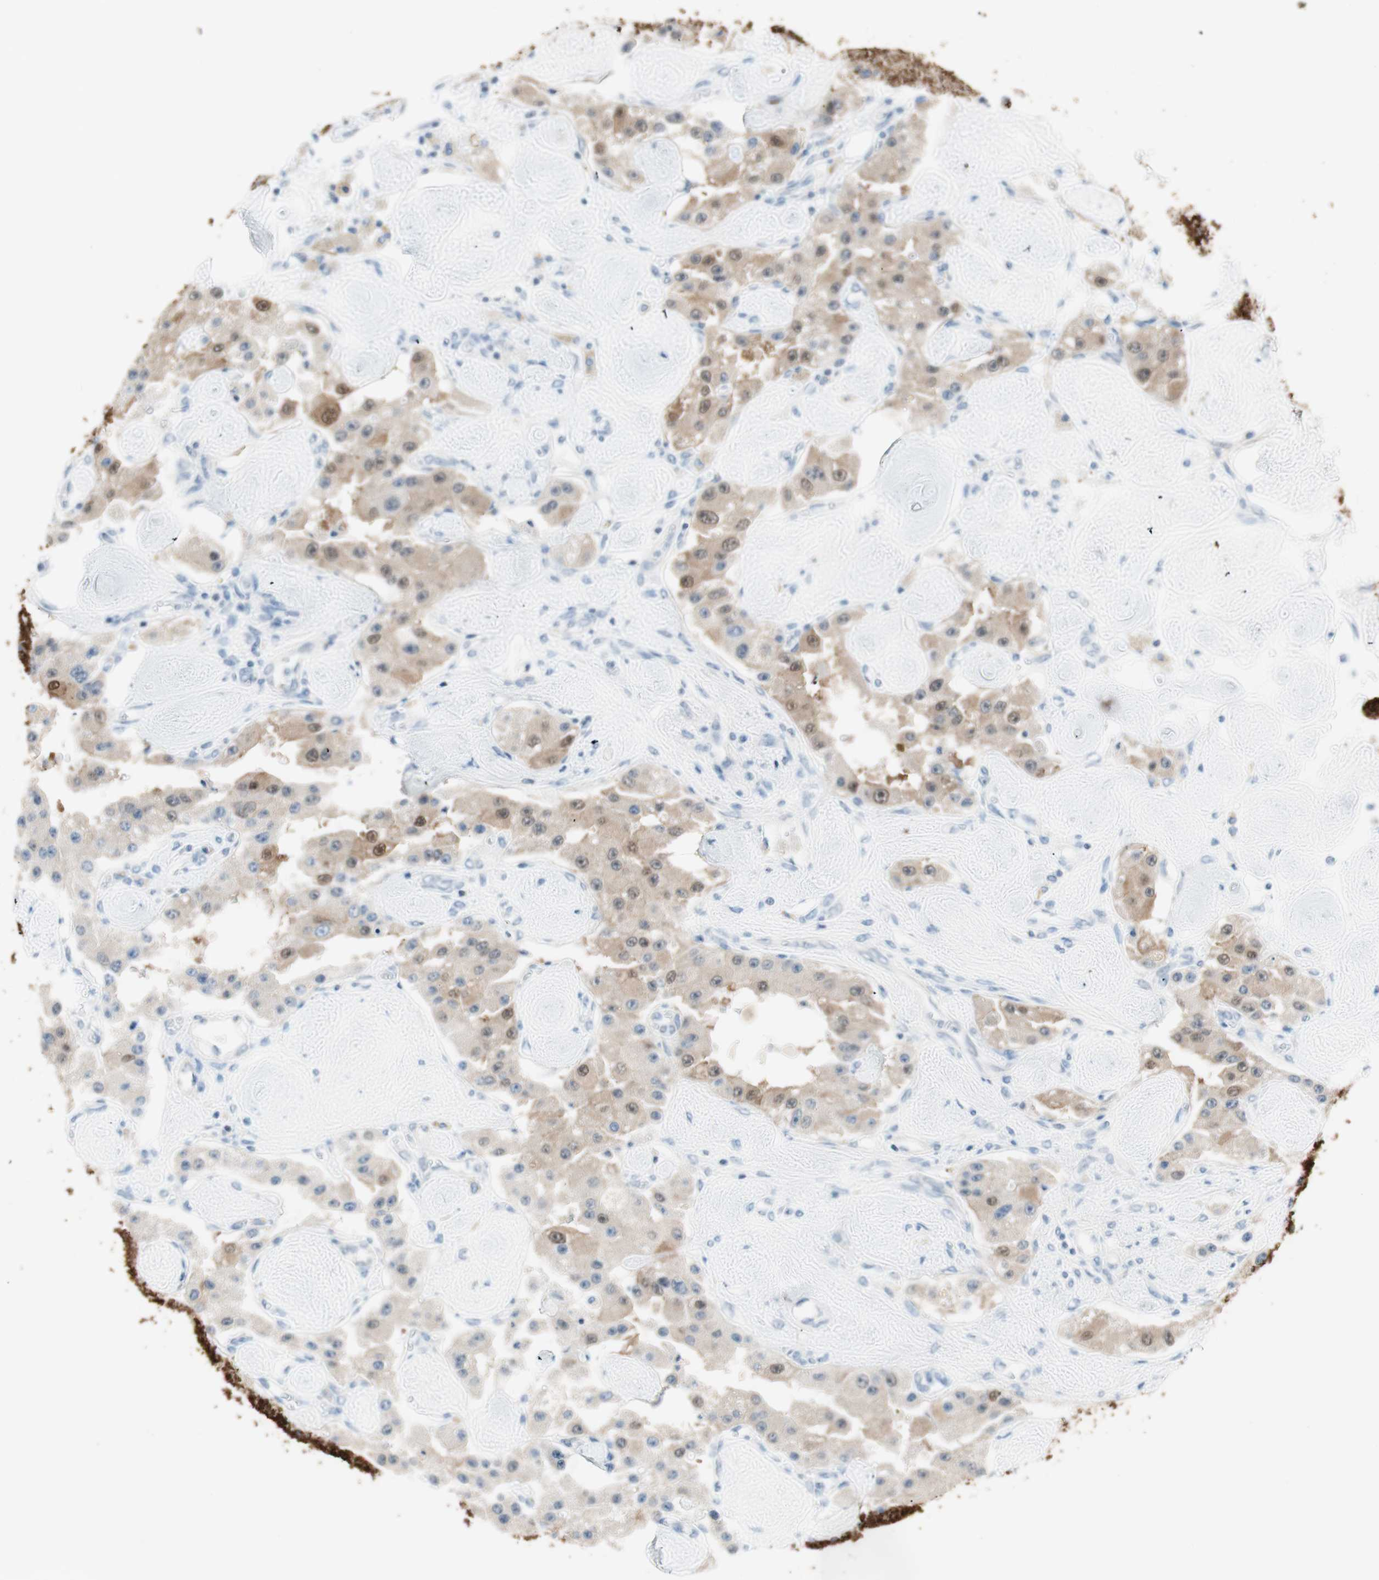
{"staining": {"intensity": "weak", "quantity": ">75%", "location": "cytoplasmic/membranous,nuclear"}, "tissue": "carcinoid", "cell_type": "Tumor cells", "image_type": "cancer", "snomed": [{"axis": "morphology", "description": "Carcinoid, malignant, NOS"}, {"axis": "topography", "description": "Pancreas"}], "caption": "Tumor cells demonstrate low levels of weak cytoplasmic/membranous and nuclear positivity in approximately >75% of cells in carcinoid (malignant). The protein of interest is shown in brown color, while the nuclei are stained blue.", "gene": "GNAO1", "patient": {"sex": "male", "age": 41}}